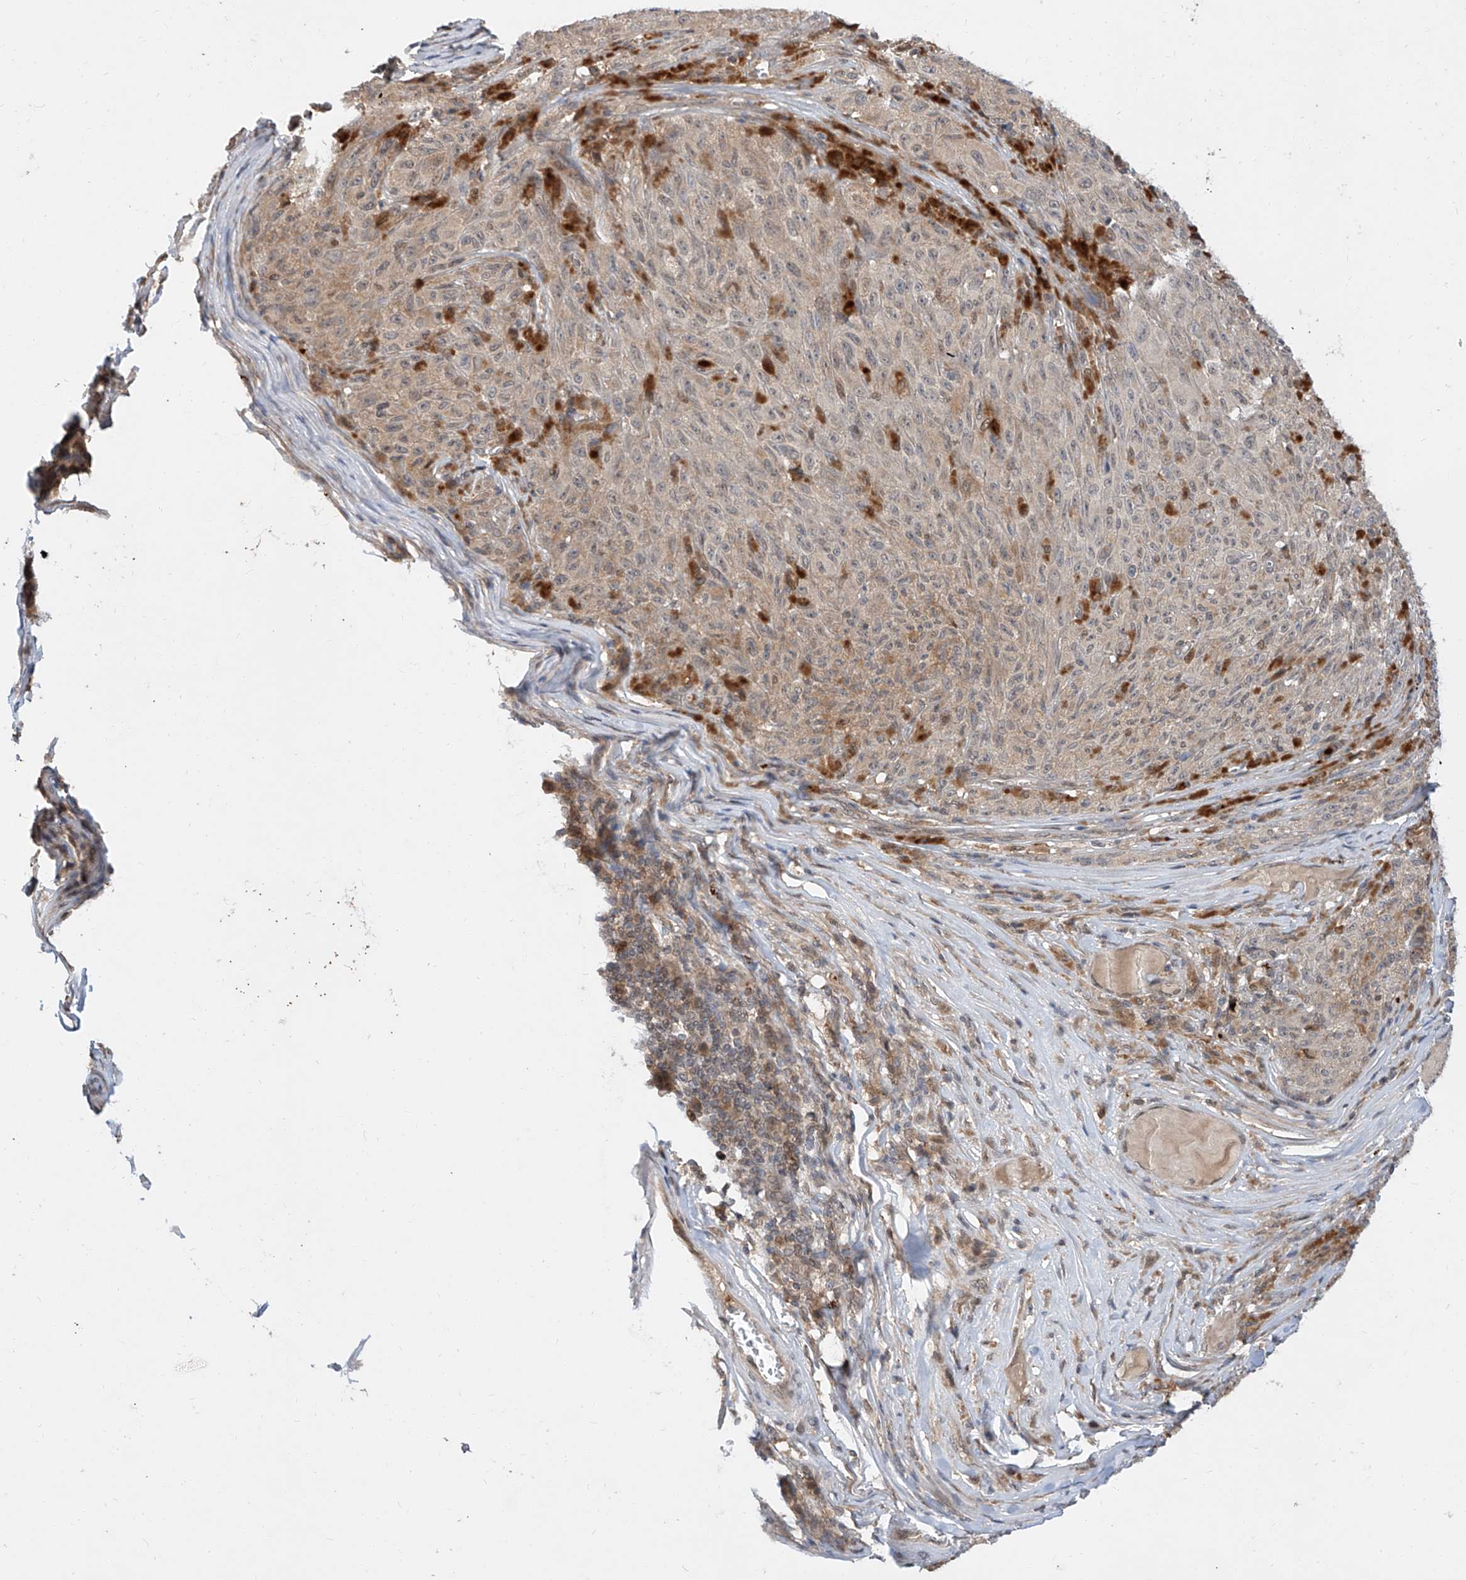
{"staining": {"intensity": "negative", "quantity": "none", "location": "none"}, "tissue": "melanoma", "cell_type": "Tumor cells", "image_type": "cancer", "snomed": [{"axis": "morphology", "description": "Malignant melanoma, NOS"}, {"axis": "topography", "description": "Skin"}], "caption": "This is an immunohistochemistry (IHC) photomicrograph of melanoma. There is no expression in tumor cells.", "gene": "DIRAS3", "patient": {"sex": "female", "age": 82}}